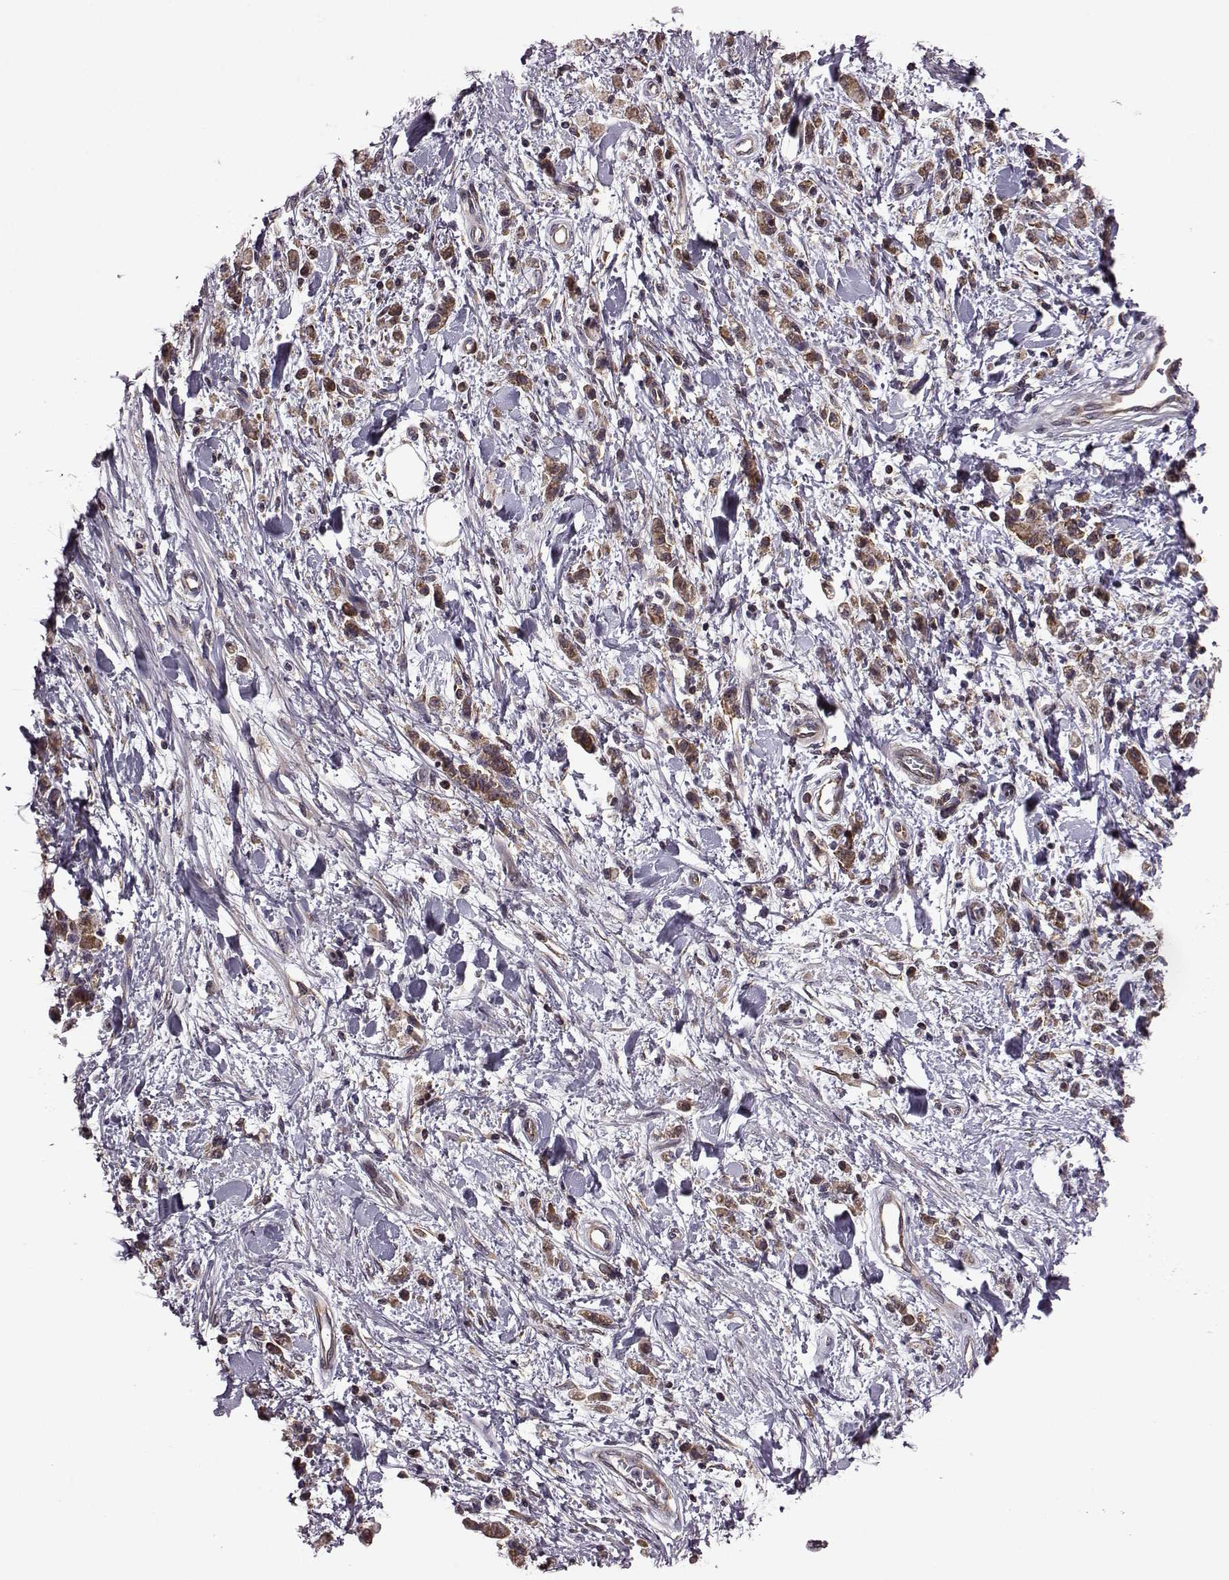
{"staining": {"intensity": "moderate", "quantity": ">75%", "location": "cytoplasmic/membranous"}, "tissue": "stomach cancer", "cell_type": "Tumor cells", "image_type": "cancer", "snomed": [{"axis": "morphology", "description": "Adenocarcinoma, NOS"}, {"axis": "topography", "description": "Stomach"}], "caption": "Immunohistochemical staining of human adenocarcinoma (stomach) displays medium levels of moderate cytoplasmic/membranous protein positivity in approximately >75% of tumor cells. The staining was performed using DAB to visualize the protein expression in brown, while the nuclei were stained in blue with hematoxylin (Magnification: 20x).", "gene": "URI1", "patient": {"sex": "male", "age": 77}}